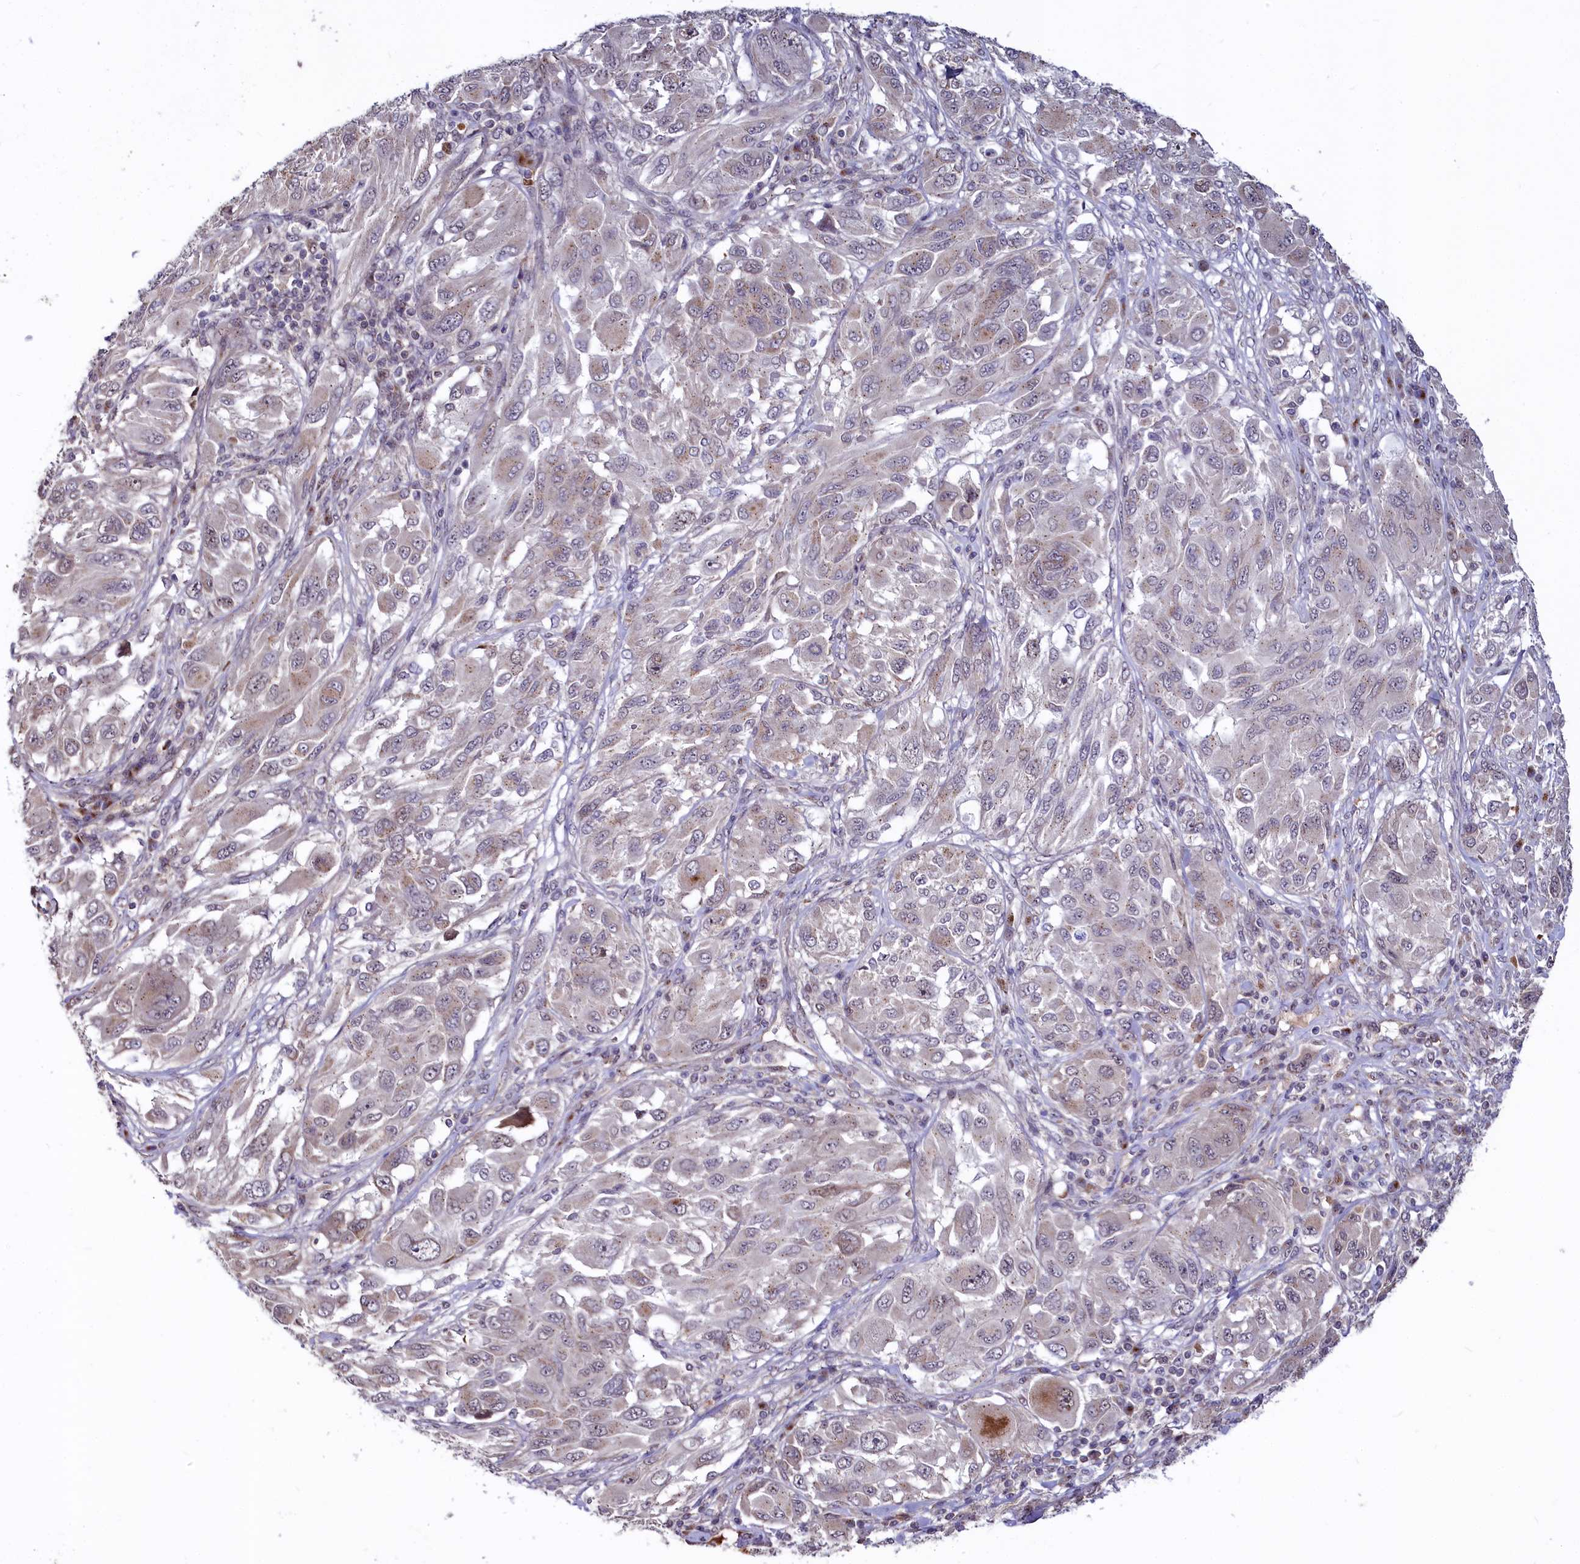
{"staining": {"intensity": "weak", "quantity": "<25%", "location": "cytoplasmic/membranous"}, "tissue": "melanoma", "cell_type": "Tumor cells", "image_type": "cancer", "snomed": [{"axis": "morphology", "description": "Malignant melanoma, NOS"}, {"axis": "topography", "description": "Skin"}], "caption": "Immunohistochemistry micrograph of neoplastic tissue: melanoma stained with DAB exhibits no significant protein positivity in tumor cells.", "gene": "SEC24C", "patient": {"sex": "female", "age": 91}}